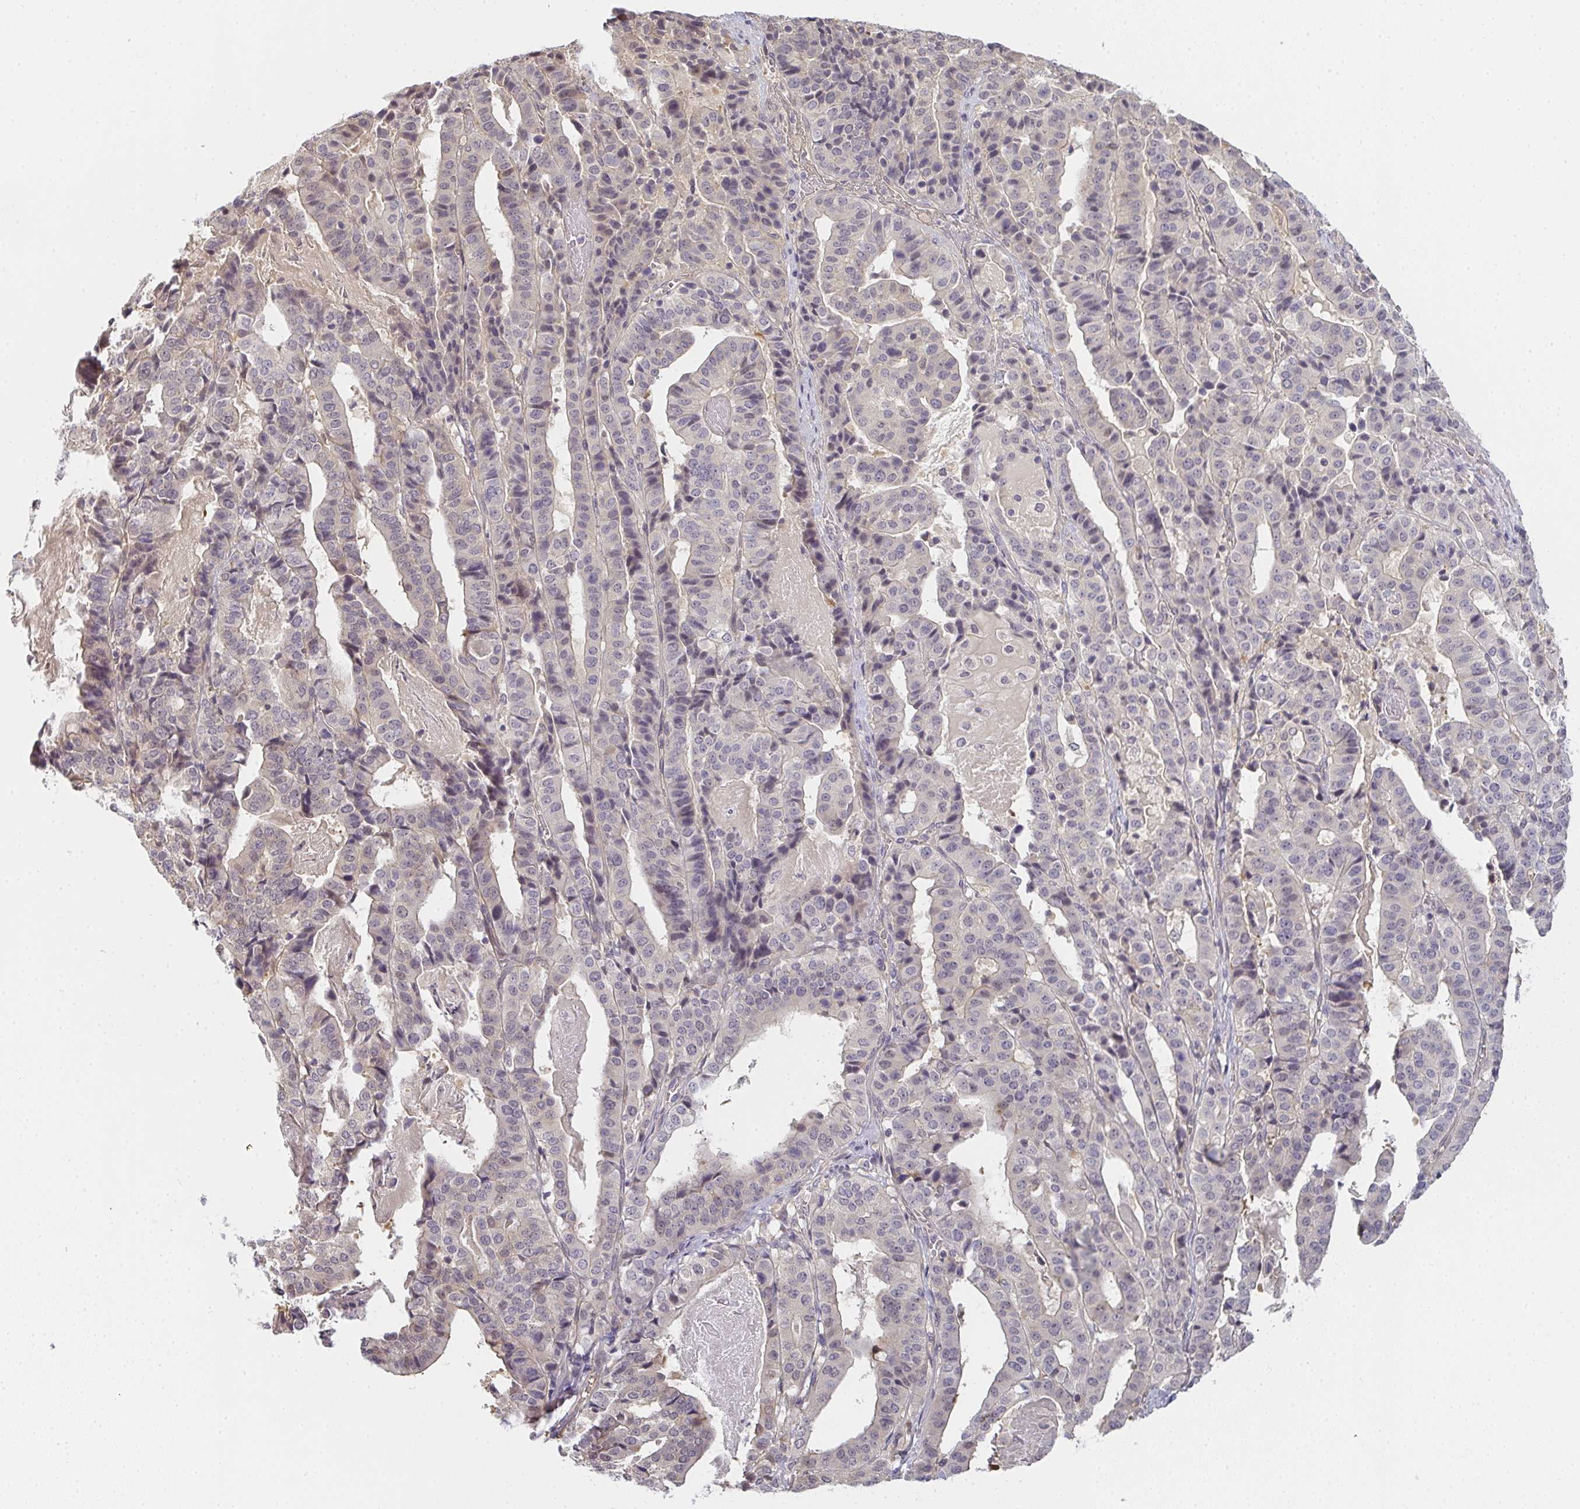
{"staining": {"intensity": "negative", "quantity": "none", "location": "none"}, "tissue": "stomach cancer", "cell_type": "Tumor cells", "image_type": "cancer", "snomed": [{"axis": "morphology", "description": "Adenocarcinoma, NOS"}, {"axis": "topography", "description": "Stomach"}], "caption": "Immunohistochemical staining of human stomach adenocarcinoma exhibits no significant staining in tumor cells.", "gene": "GSDMB", "patient": {"sex": "male", "age": 48}}